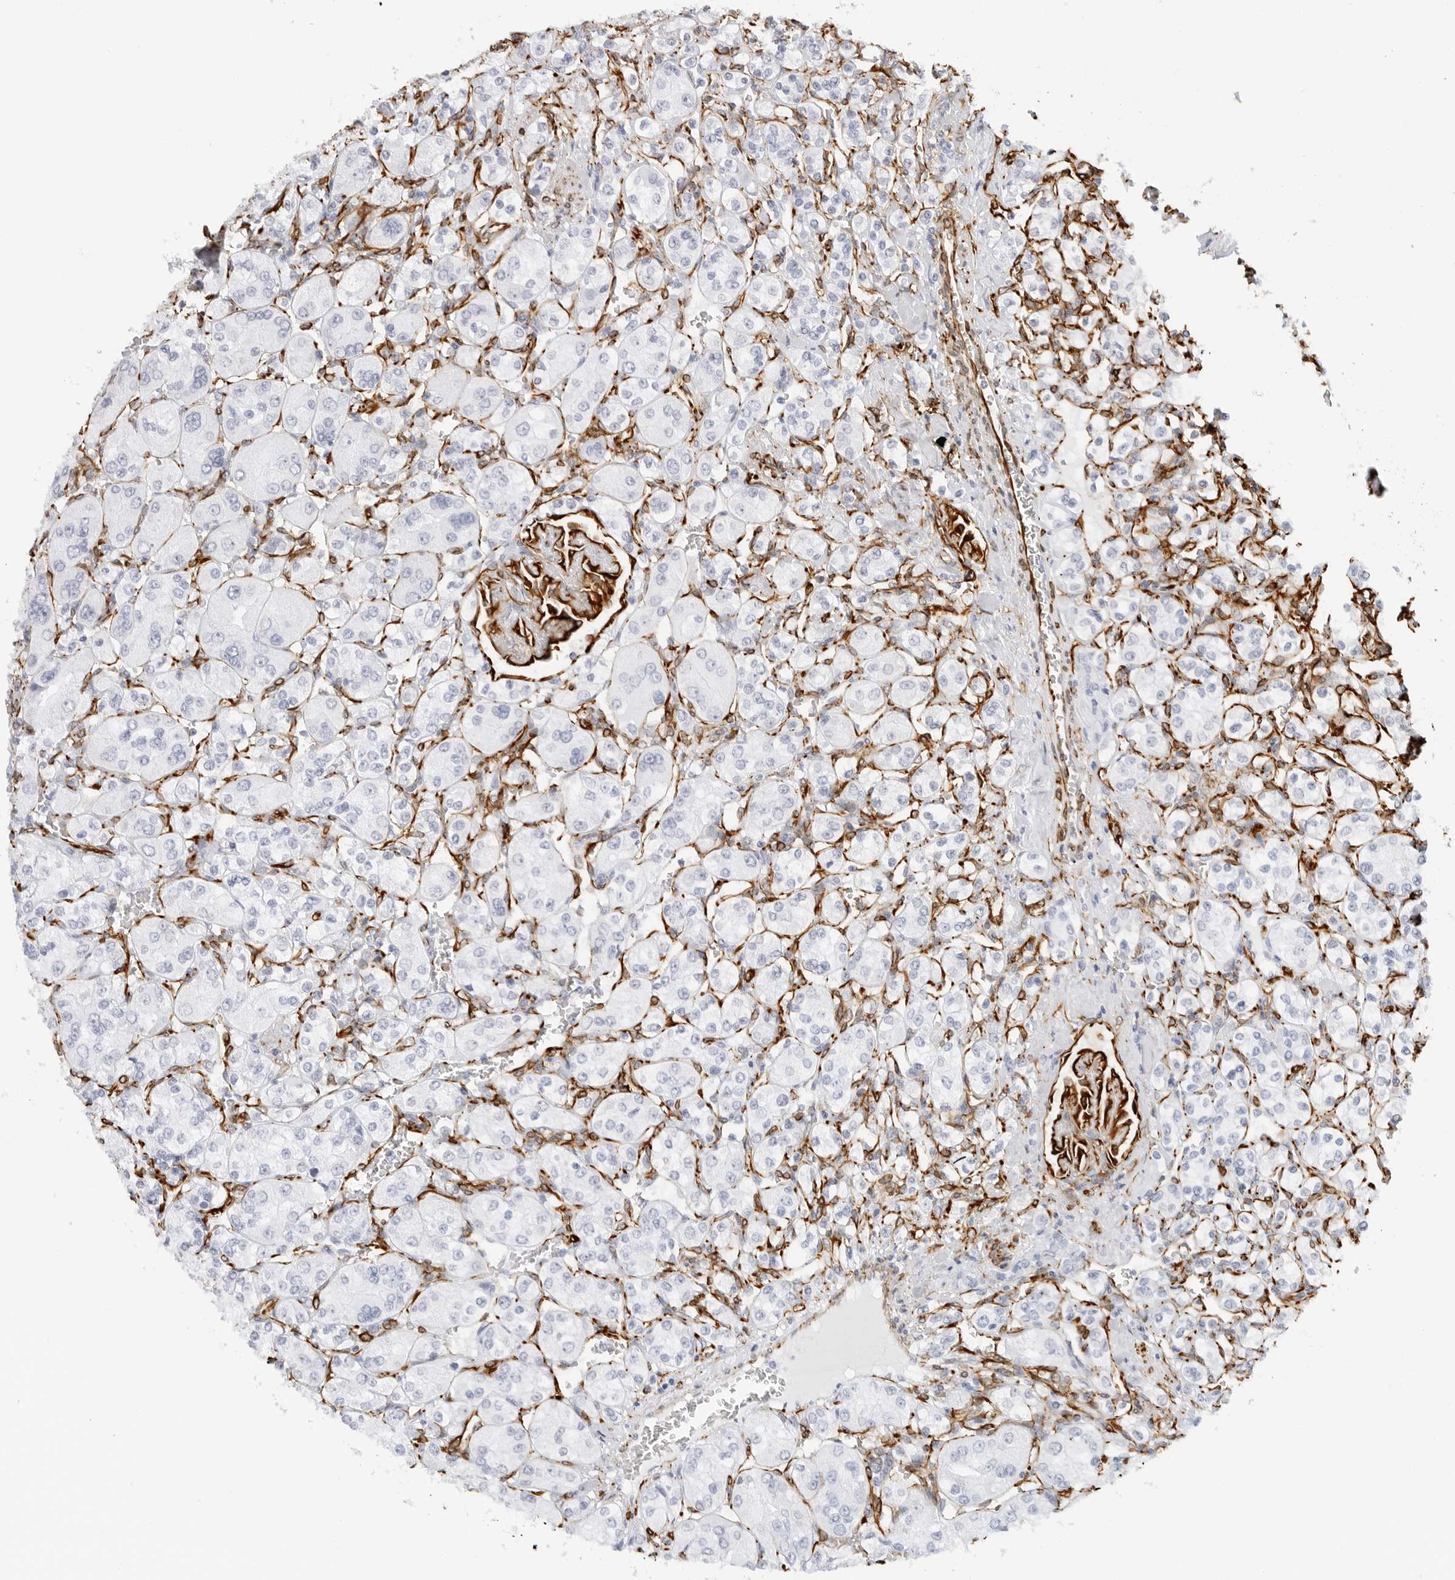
{"staining": {"intensity": "negative", "quantity": "none", "location": "none"}, "tissue": "renal cancer", "cell_type": "Tumor cells", "image_type": "cancer", "snomed": [{"axis": "morphology", "description": "Adenocarcinoma, NOS"}, {"axis": "topography", "description": "Kidney"}], "caption": "Immunohistochemistry (IHC) micrograph of human adenocarcinoma (renal) stained for a protein (brown), which demonstrates no staining in tumor cells.", "gene": "NES", "patient": {"sex": "male", "age": 77}}